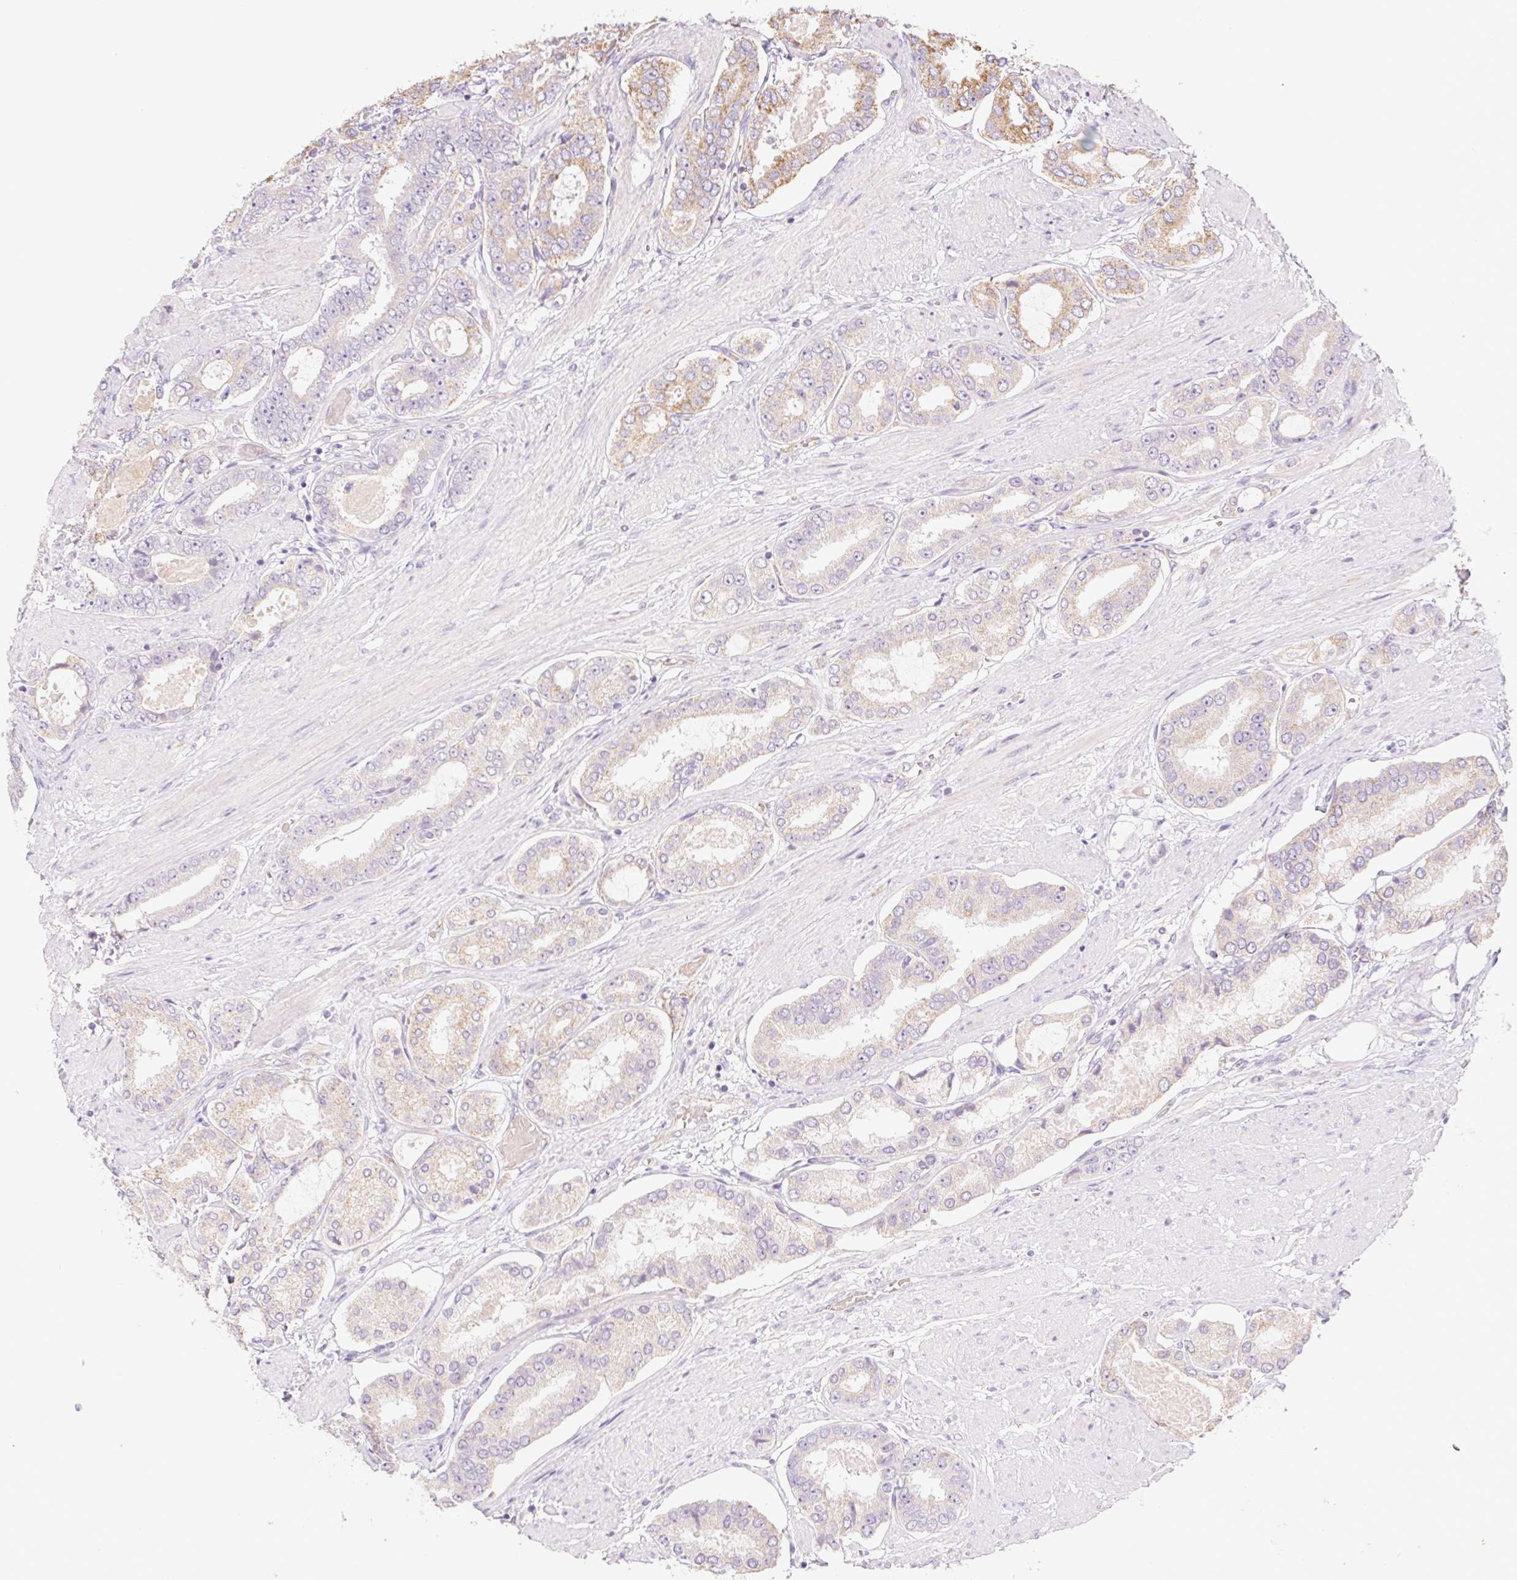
{"staining": {"intensity": "weak", "quantity": "<25%", "location": "cytoplasmic/membranous"}, "tissue": "prostate cancer", "cell_type": "Tumor cells", "image_type": "cancer", "snomed": [{"axis": "morphology", "description": "Adenocarcinoma, High grade"}, {"axis": "topography", "description": "Prostate"}], "caption": "This image is of prostate cancer stained with immunohistochemistry to label a protein in brown with the nuclei are counter-stained blue. There is no staining in tumor cells.", "gene": "IGFL3", "patient": {"sex": "male", "age": 63}}